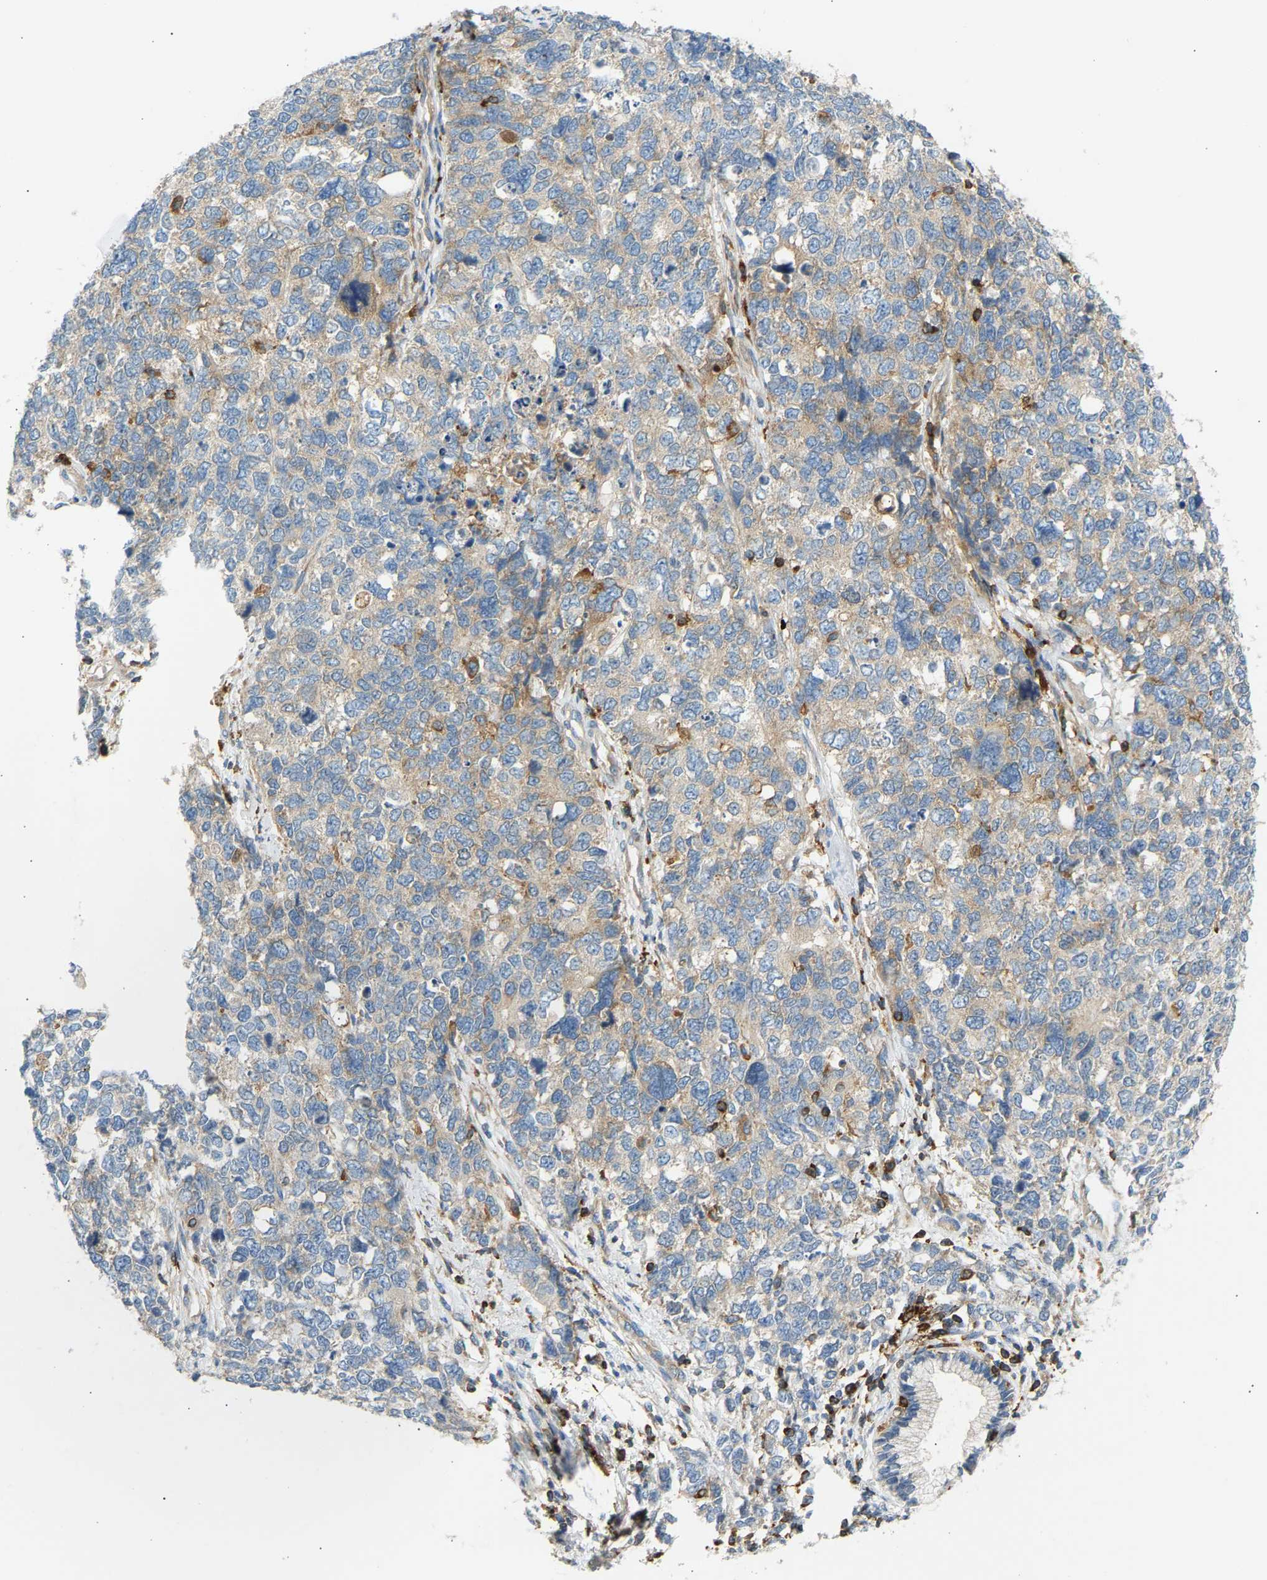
{"staining": {"intensity": "weak", "quantity": "<25%", "location": "cytoplasmic/membranous"}, "tissue": "cervical cancer", "cell_type": "Tumor cells", "image_type": "cancer", "snomed": [{"axis": "morphology", "description": "Squamous cell carcinoma, NOS"}, {"axis": "topography", "description": "Cervix"}], "caption": "A micrograph of cervical squamous cell carcinoma stained for a protein reveals no brown staining in tumor cells. (Stains: DAB immunohistochemistry with hematoxylin counter stain, Microscopy: brightfield microscopy at high magnification).", "gene": "FNBP1", "patient": {"sex": "female", "age": 63}}